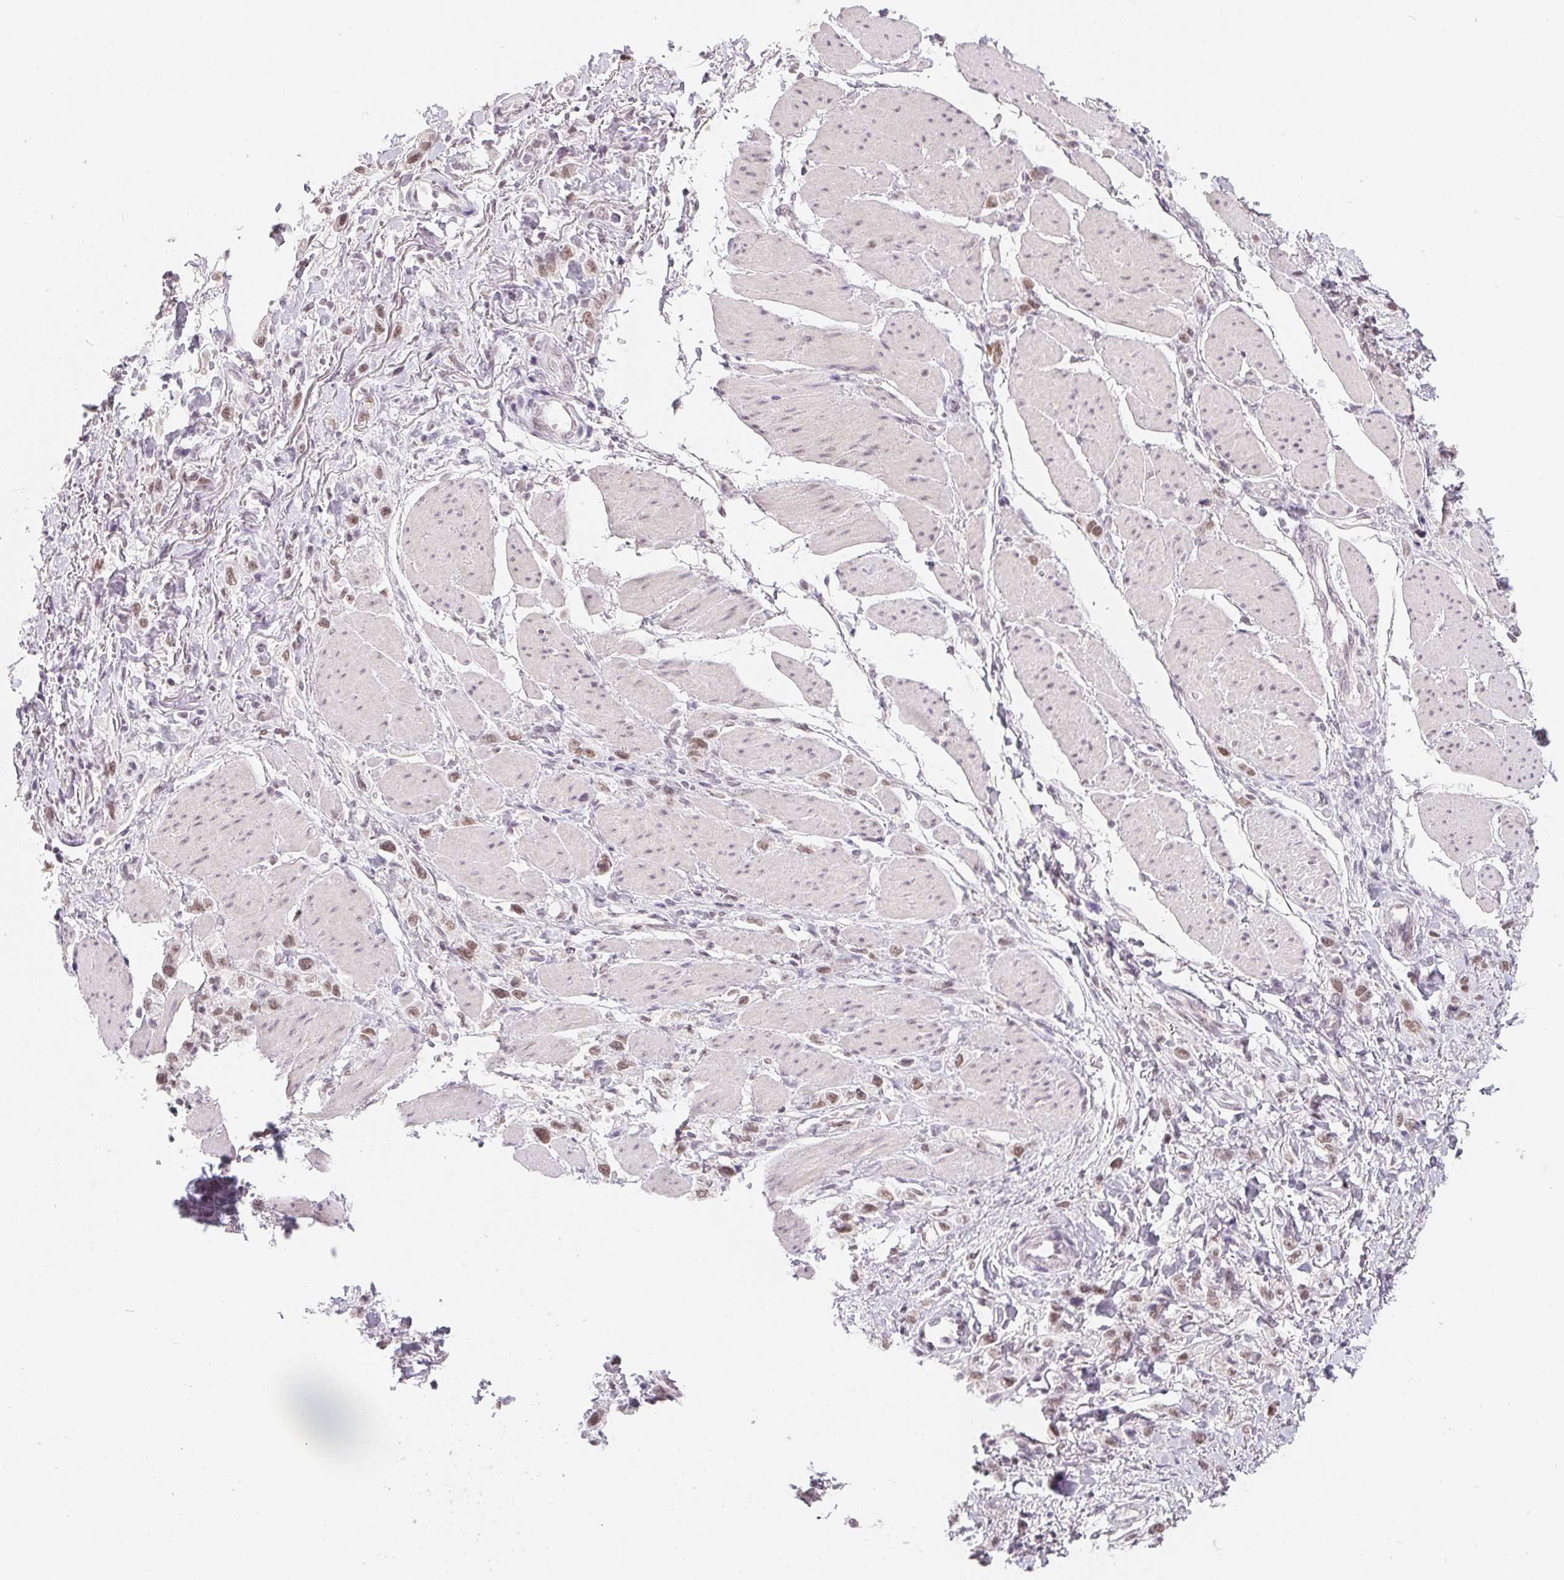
{"staining": {"intensity": "weak", "quantity": "25%-75%", "location": "nuclear"}, "tissue": "stomach cancer", "cell_type": "Tumor cells", "image_type": "cancer", "snomed": [{"axis": "morphology", "description": "Adenocarcinoma, NOS"}, {"axis": "topography", "description": "Stomach"}], "caption": "Immunohistochemistry (IHC) staining of adenocarcinoma (stomach), which reveals low levels of weak nuclear positivity in approximately 25%-75% of tumor cells indicating weak nuclear protein positivity. The staining was performed using DAB (brown) for protein detection and nuclei were counterstained in hematoxylin (blue).", "gene": "NXF3", "patient": {"sex": "female", "age": 65}}